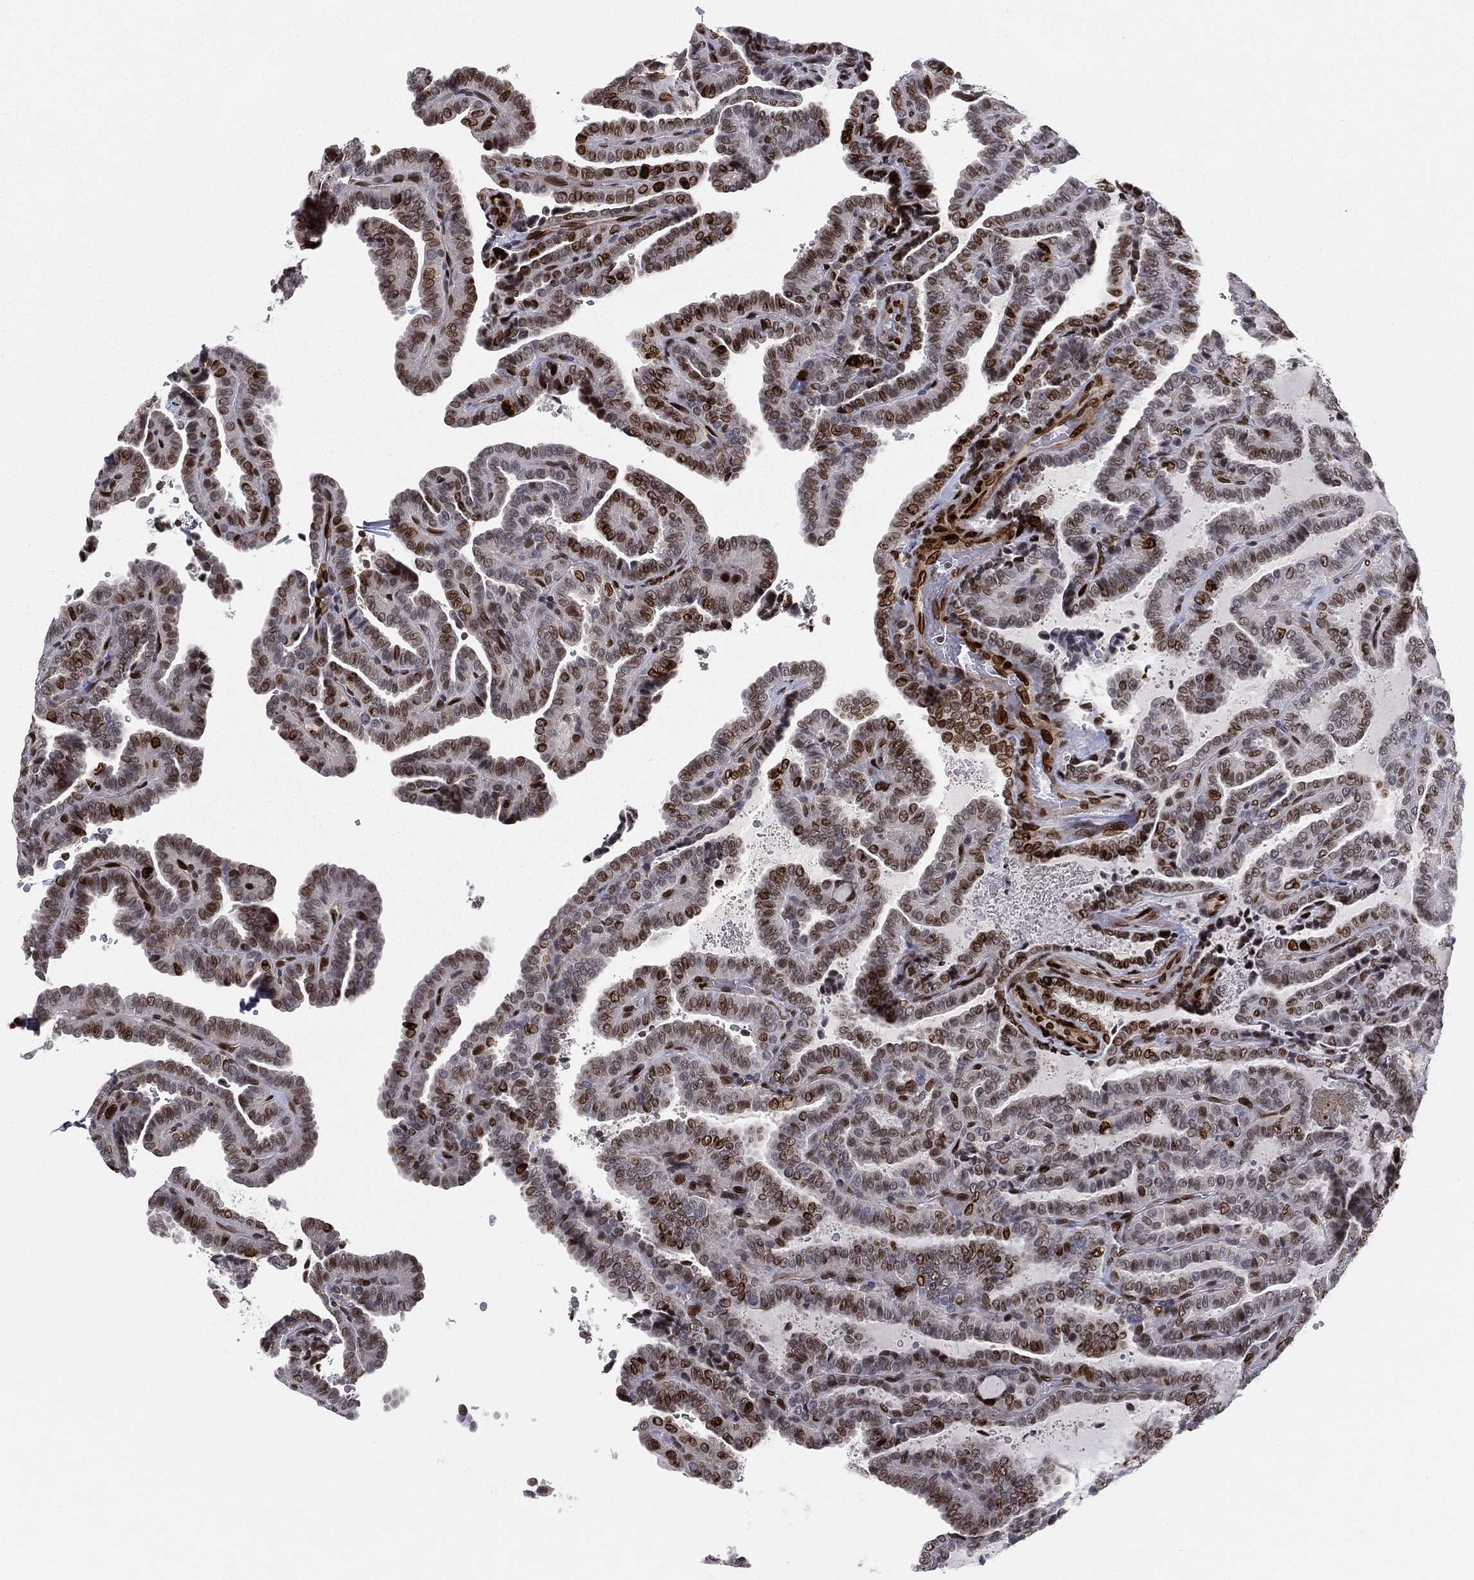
{"staining": {"intensity": "strong", "quantity": "25%-75%", "location": "nuclear"}, "tissue": "thyroid cancer", "cell_type": "Tumor cells", "image_type": "cancer", "snomed": [{"axis": "morphology", "description": "Papillary adenocarcinoma, NOS"}, {"axis": "topography", "description": "Thyroid gland"}], "caption": "IHC histopathology image of thyroid cancer (papillary adenocarcinoma) stained for a protein (brown), which reveals high levels of strong nuclear expression in approximately 25%-75% of tumor cells.", "gene": "LMNB1", "patient": {"sex": "female", "age": 39}}